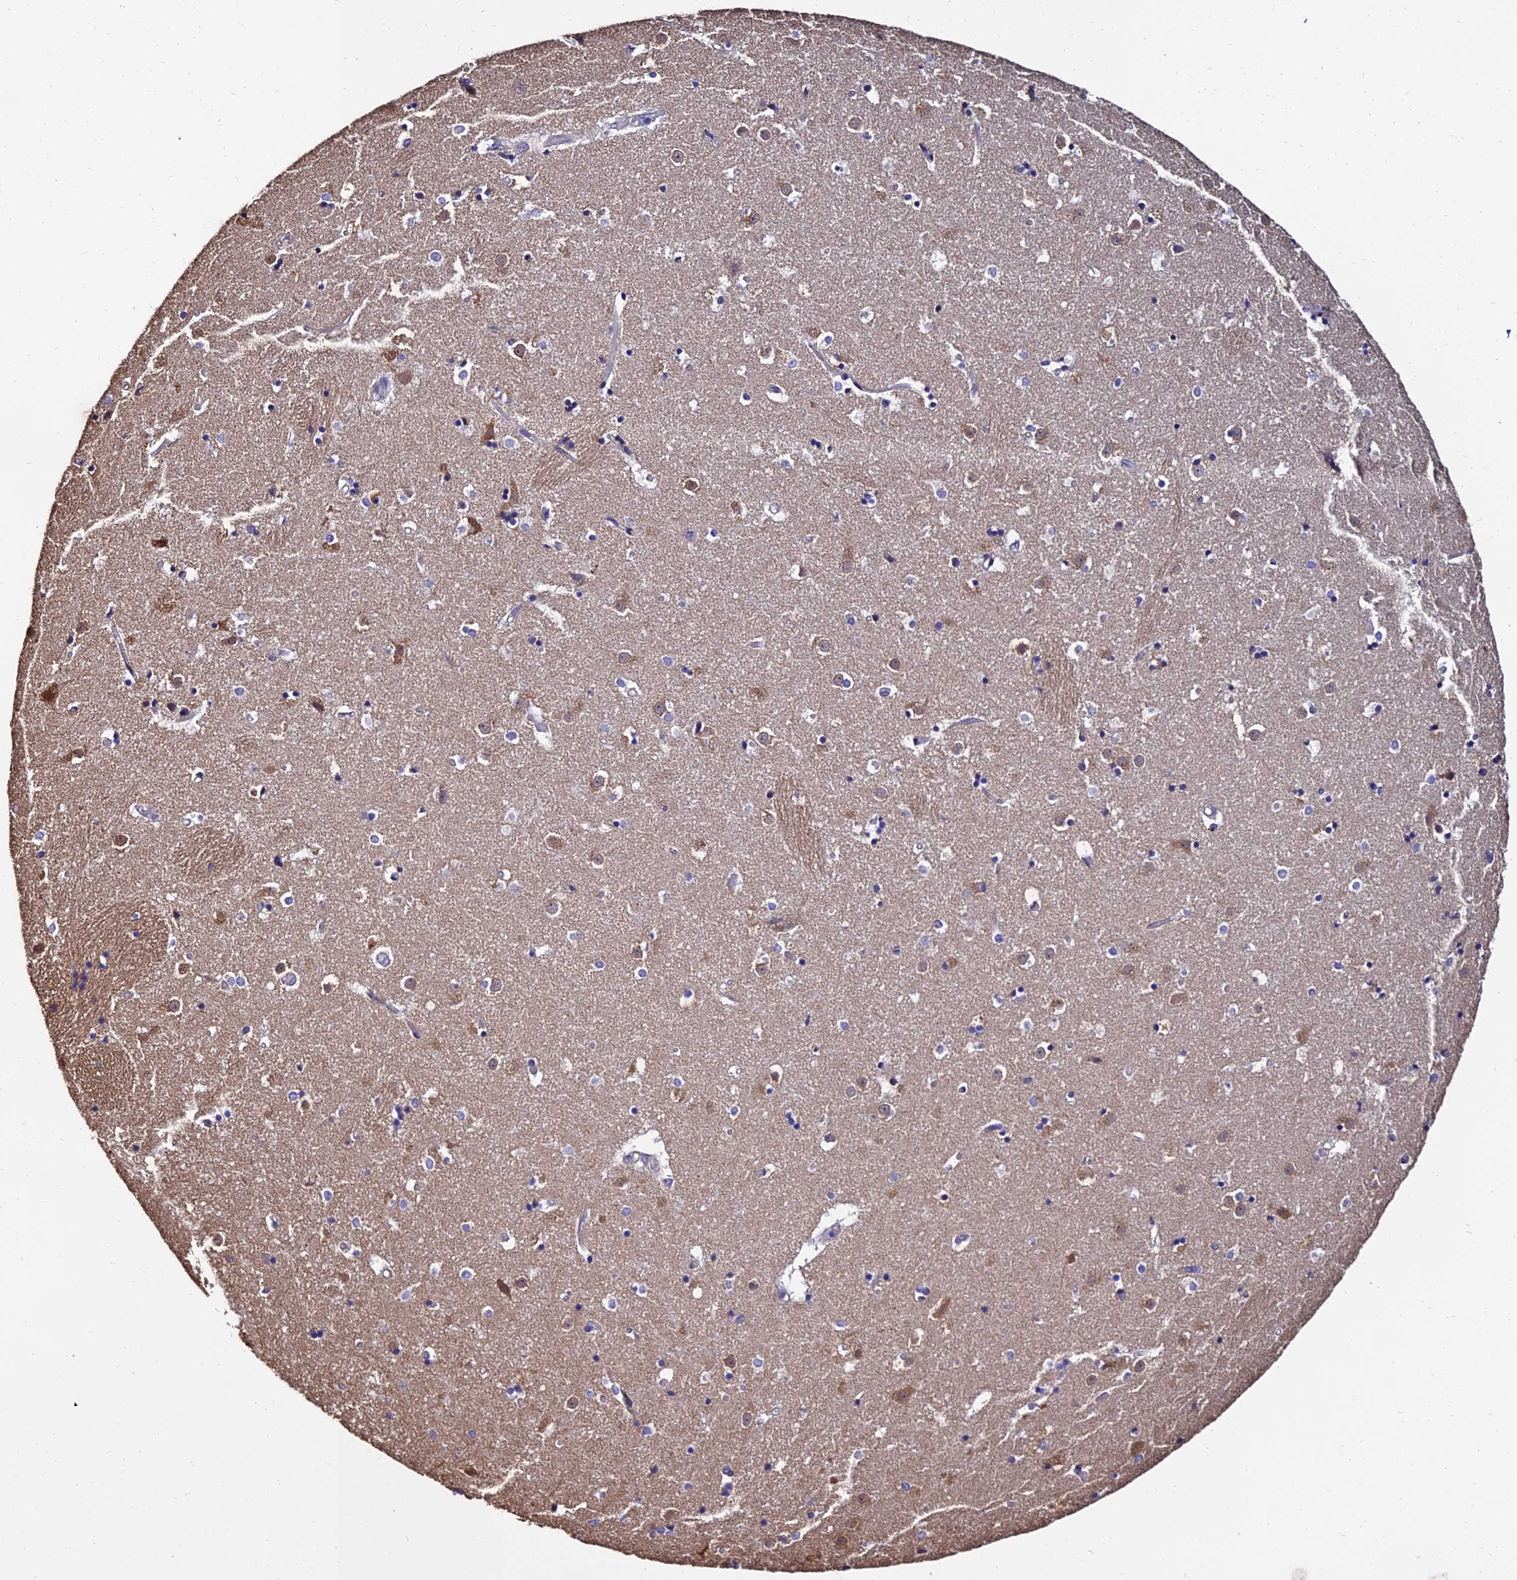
{"staining": {"intensity": "negative", "quantity": "none", "location": "none"}, "tissue": "caudate", "cell_type": "Glial cells", "image_type": "normal", "snomed": [{"axis": "morphology", "description": "Normal tissue, NOS"}, {"axis": "topography", "description": "Lateral ventricle wall"}], "caption": "Caudate stained for a protein using immunohistochemistry reveals no expression glial cells.", "gene": "CALM1", "patient": {"sex": "female", "age": 52}}